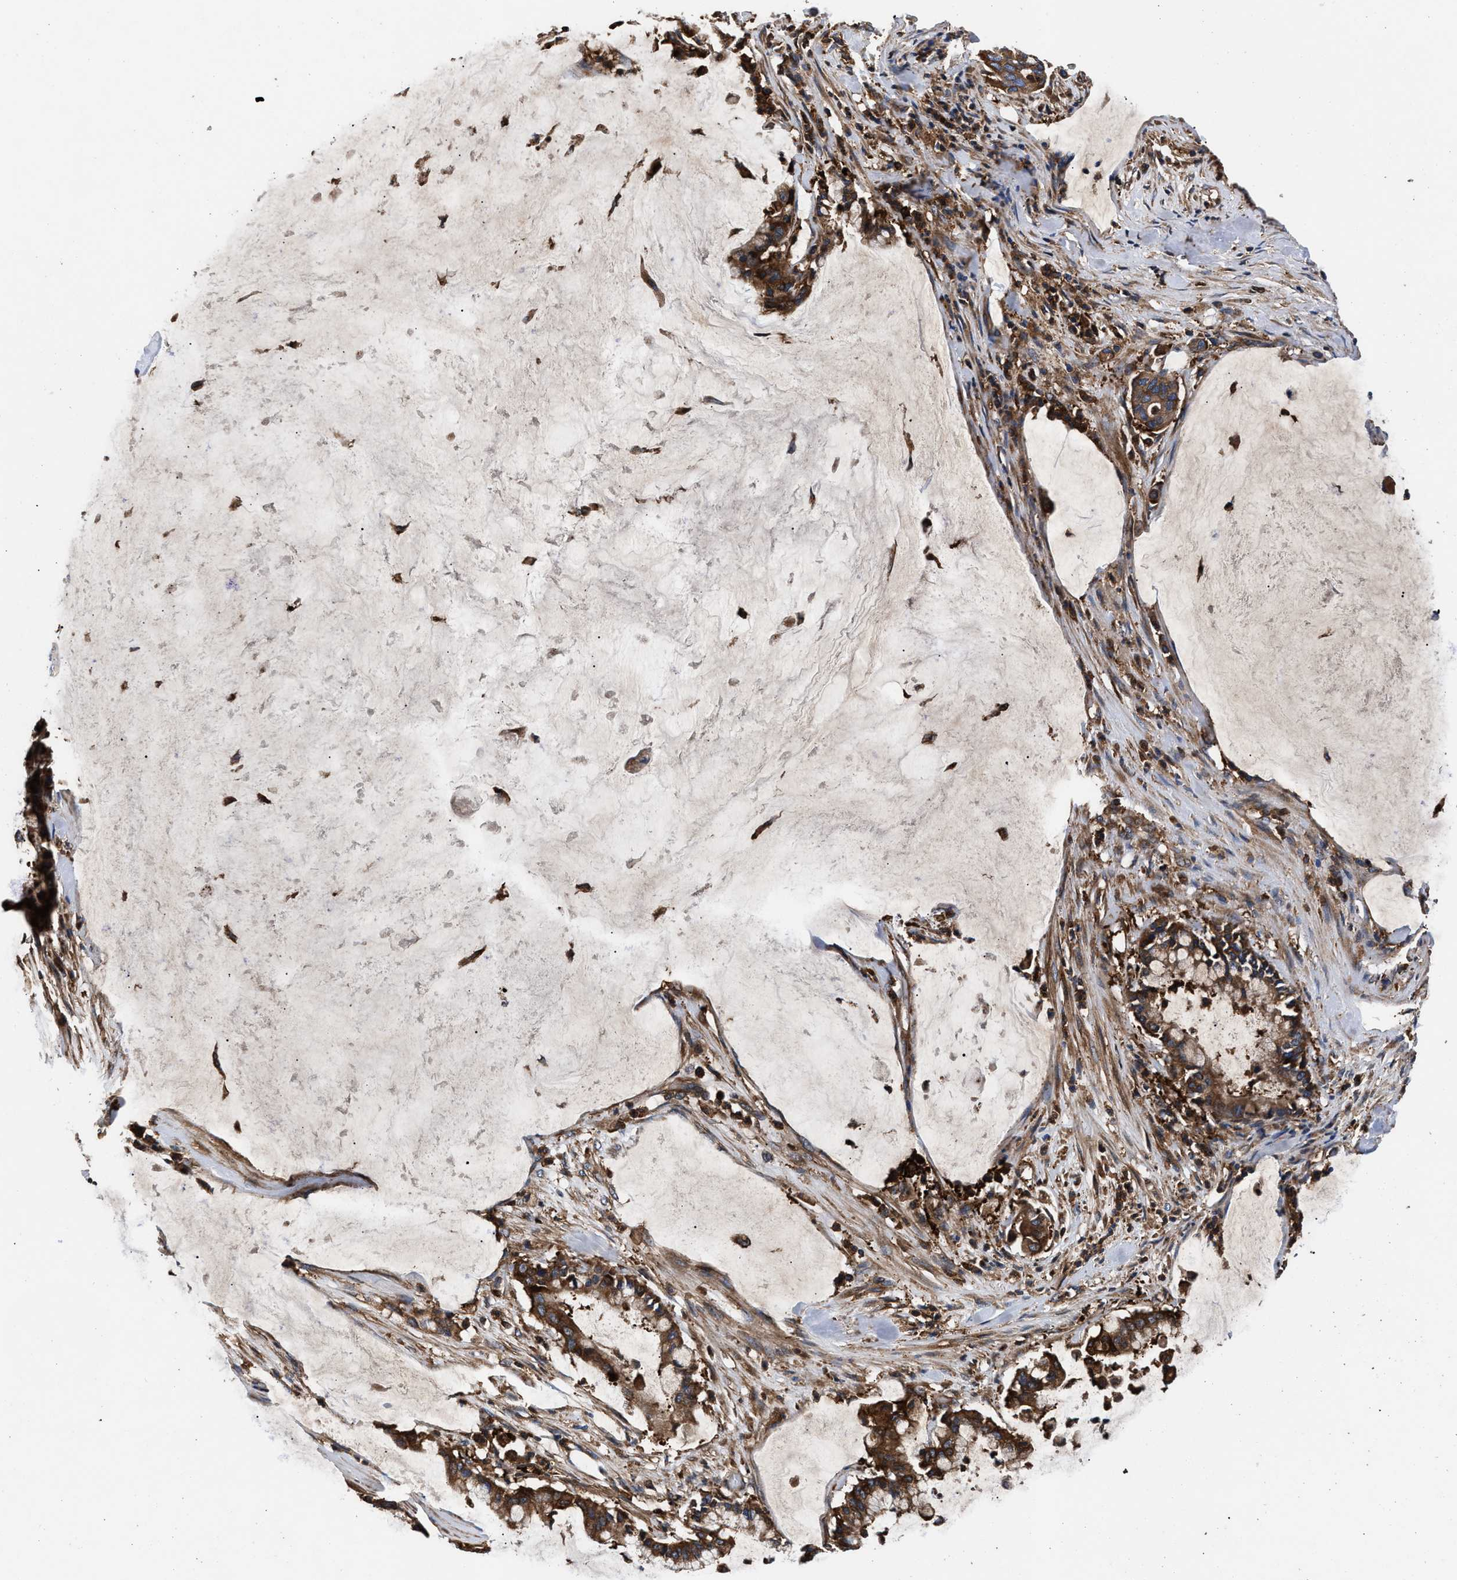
{"staining": {"intensity": "moderate", "quantity": ">75%", "location": "cytoplasmic/membranous"}, "tissue": "pancreatic cancer", "cell_type": "Tumor cells", "image_type": "cancer", "snomed": [{"axis": "morphology", "description": "Adenocarcinoma, NOS"}, {"axis": "topography", "description": "Pancreas"}], "caption": "A medium amount of moderate cytoplasmic/membranous staining is present in about >75% of tumor cells in pancreatic cancer (adenocarcinoma) tissue.", "gene": "KYAT1", "patient": {"sex": "male", "age": 41}}